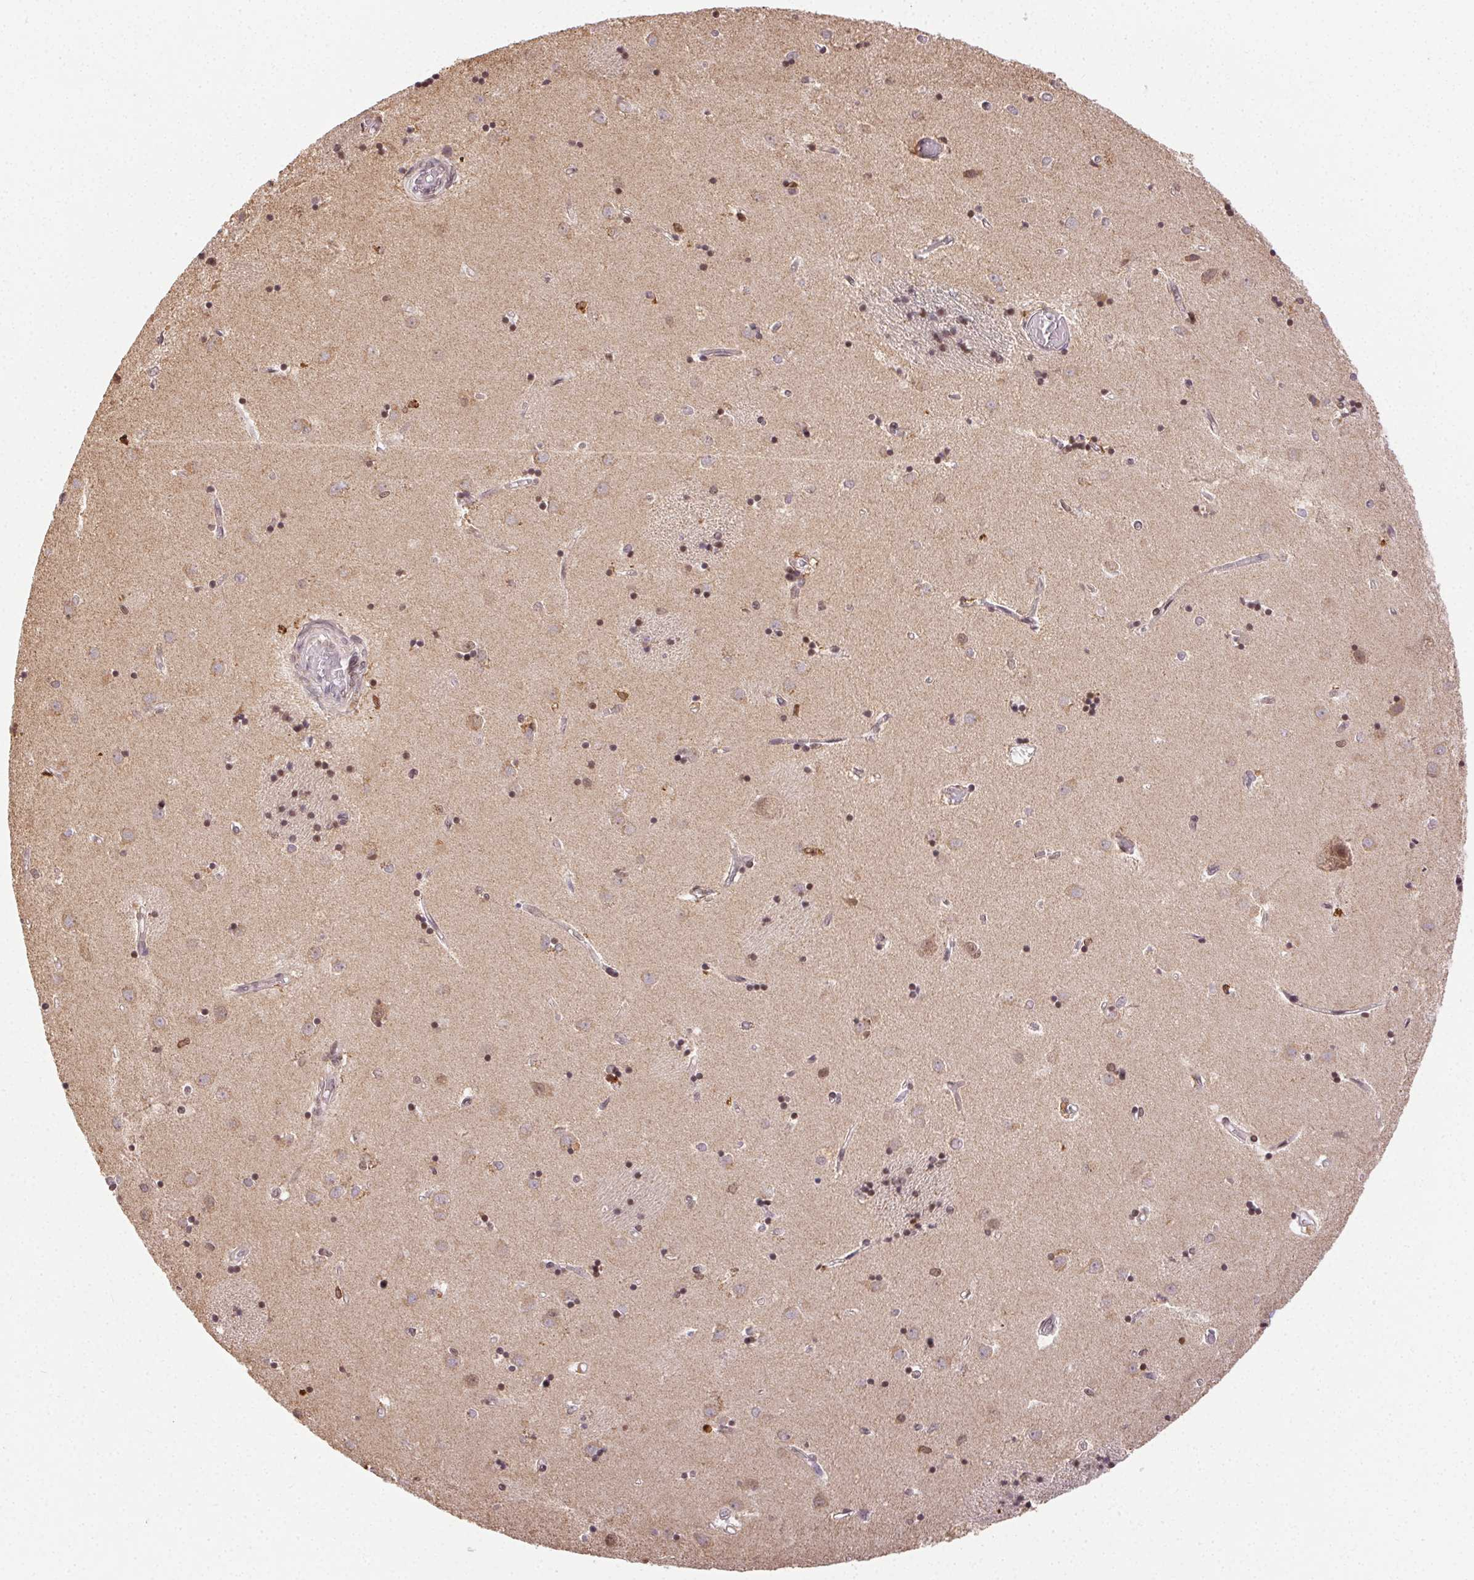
{"staining": {"intensity": "moderate", "quantity": "25%-75%", "location": "nuclear"}, "tissue": "caudate", "cell_type": "Glial cells", "image_type": "normal", "snomed": [{"axis": "morphology", "description": "Normal tissue, NOS"}, {"axis": "topography", "description": "Lateral ventricle wall"}], "caption": "IHC of benign human caudate displays medium levels of moderate nuclear positivity in approximately 25%-75% of glial cells.", "gene": "PIWIL4", "patient": {"sex": "male", "age": 54}}